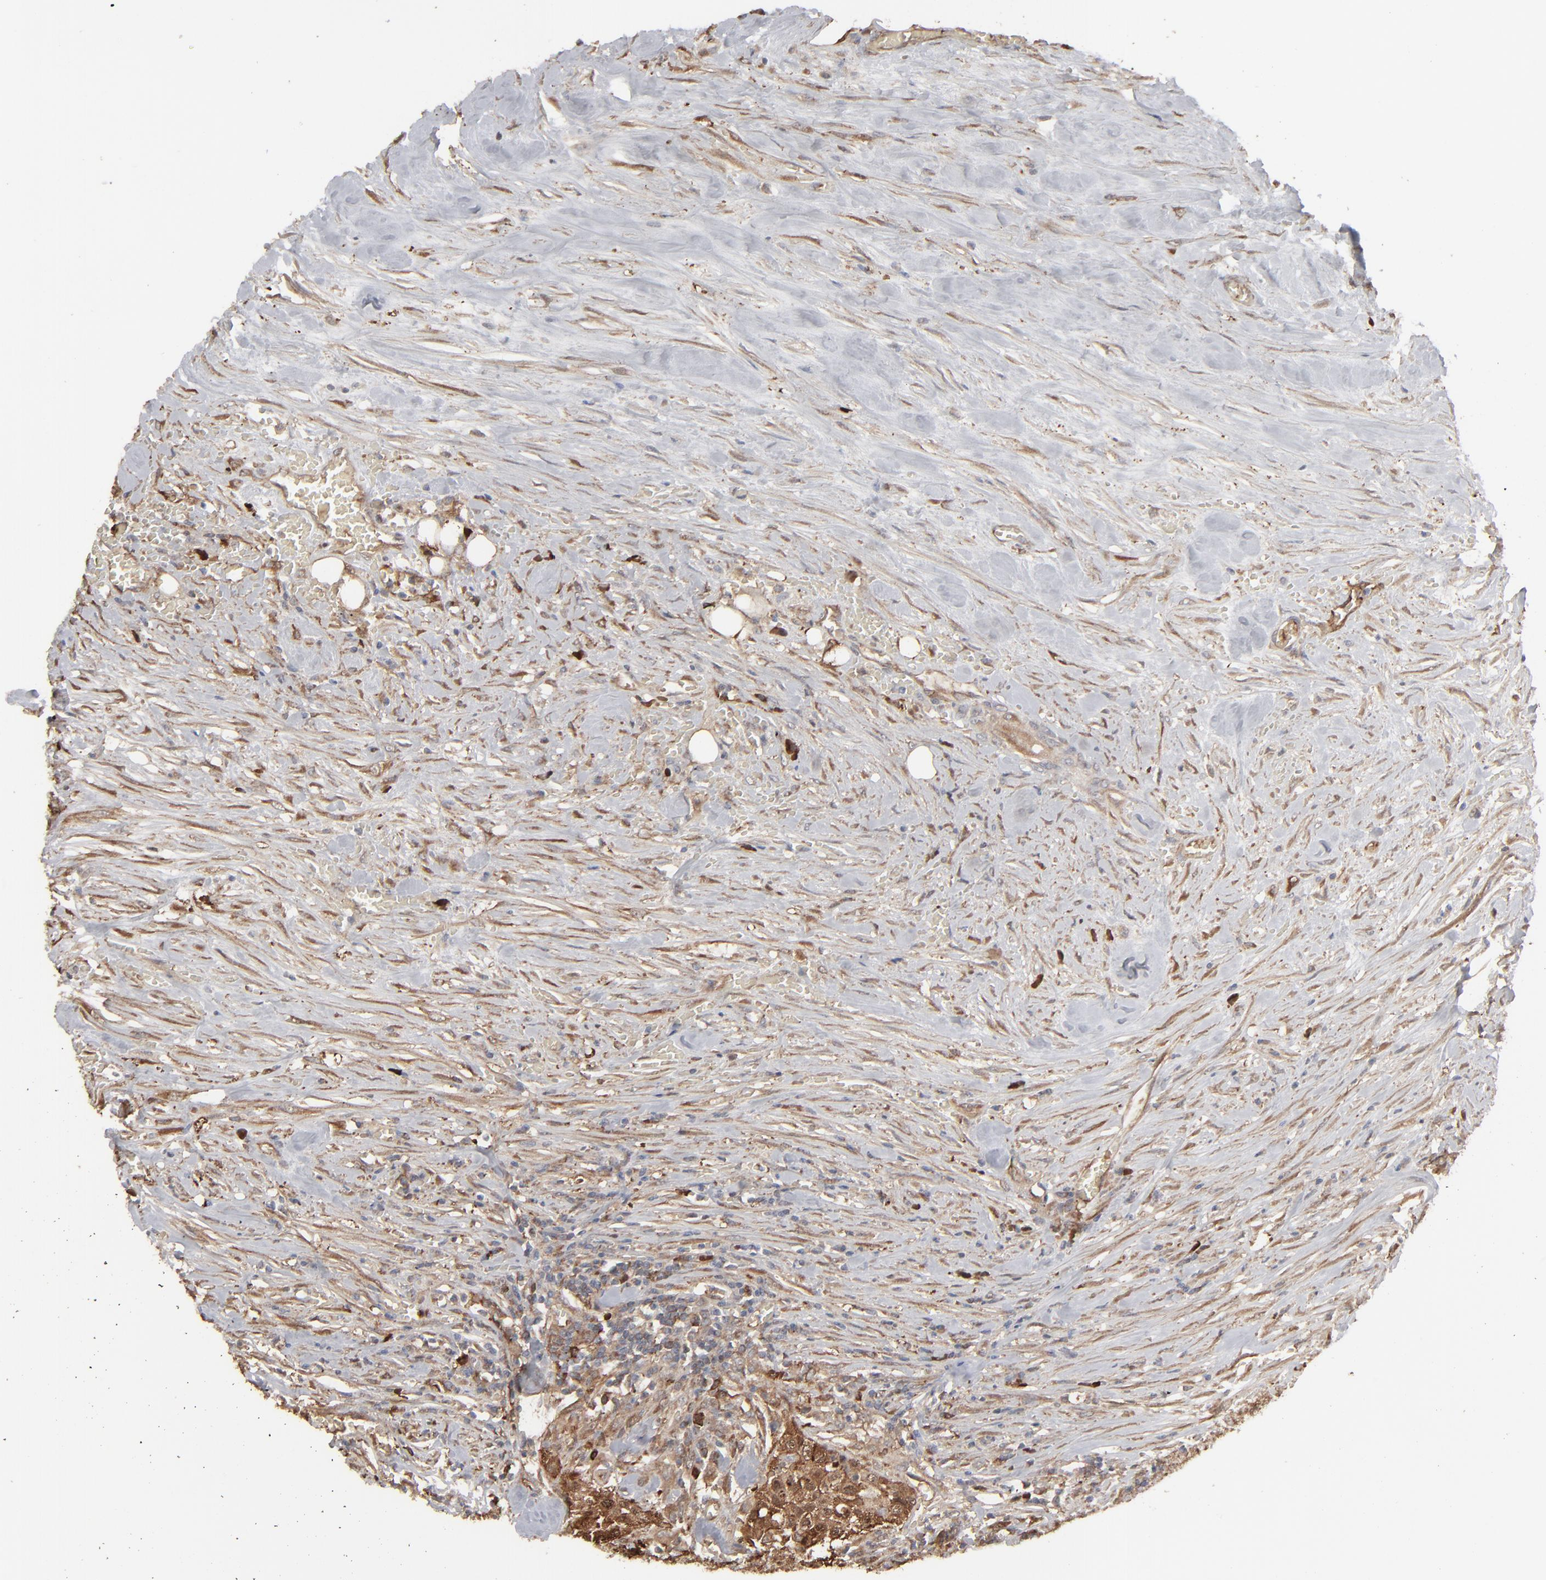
{"staining": {"intensity": "strong", "quantity": ">75%", "location": "cytoplasmic/membranous"}, "tissue": "urothelial cancer", "cell_type": "Tumor cells", "image_type": "cancer", "snomed": [{"axis": "morphology", "description": "Urothelial carcinoma, High grade"}, {"axis": "topography", "description": "Urinary bladder"}], "caption": "Immunohistochemistry of urothelial cancer demonstrates high levels of strong cytoplasmic/membranous staining in about >75% of tumor cells.", "gene": "NME1-NME2", "patient": {"sex": "male", "age": 74}}